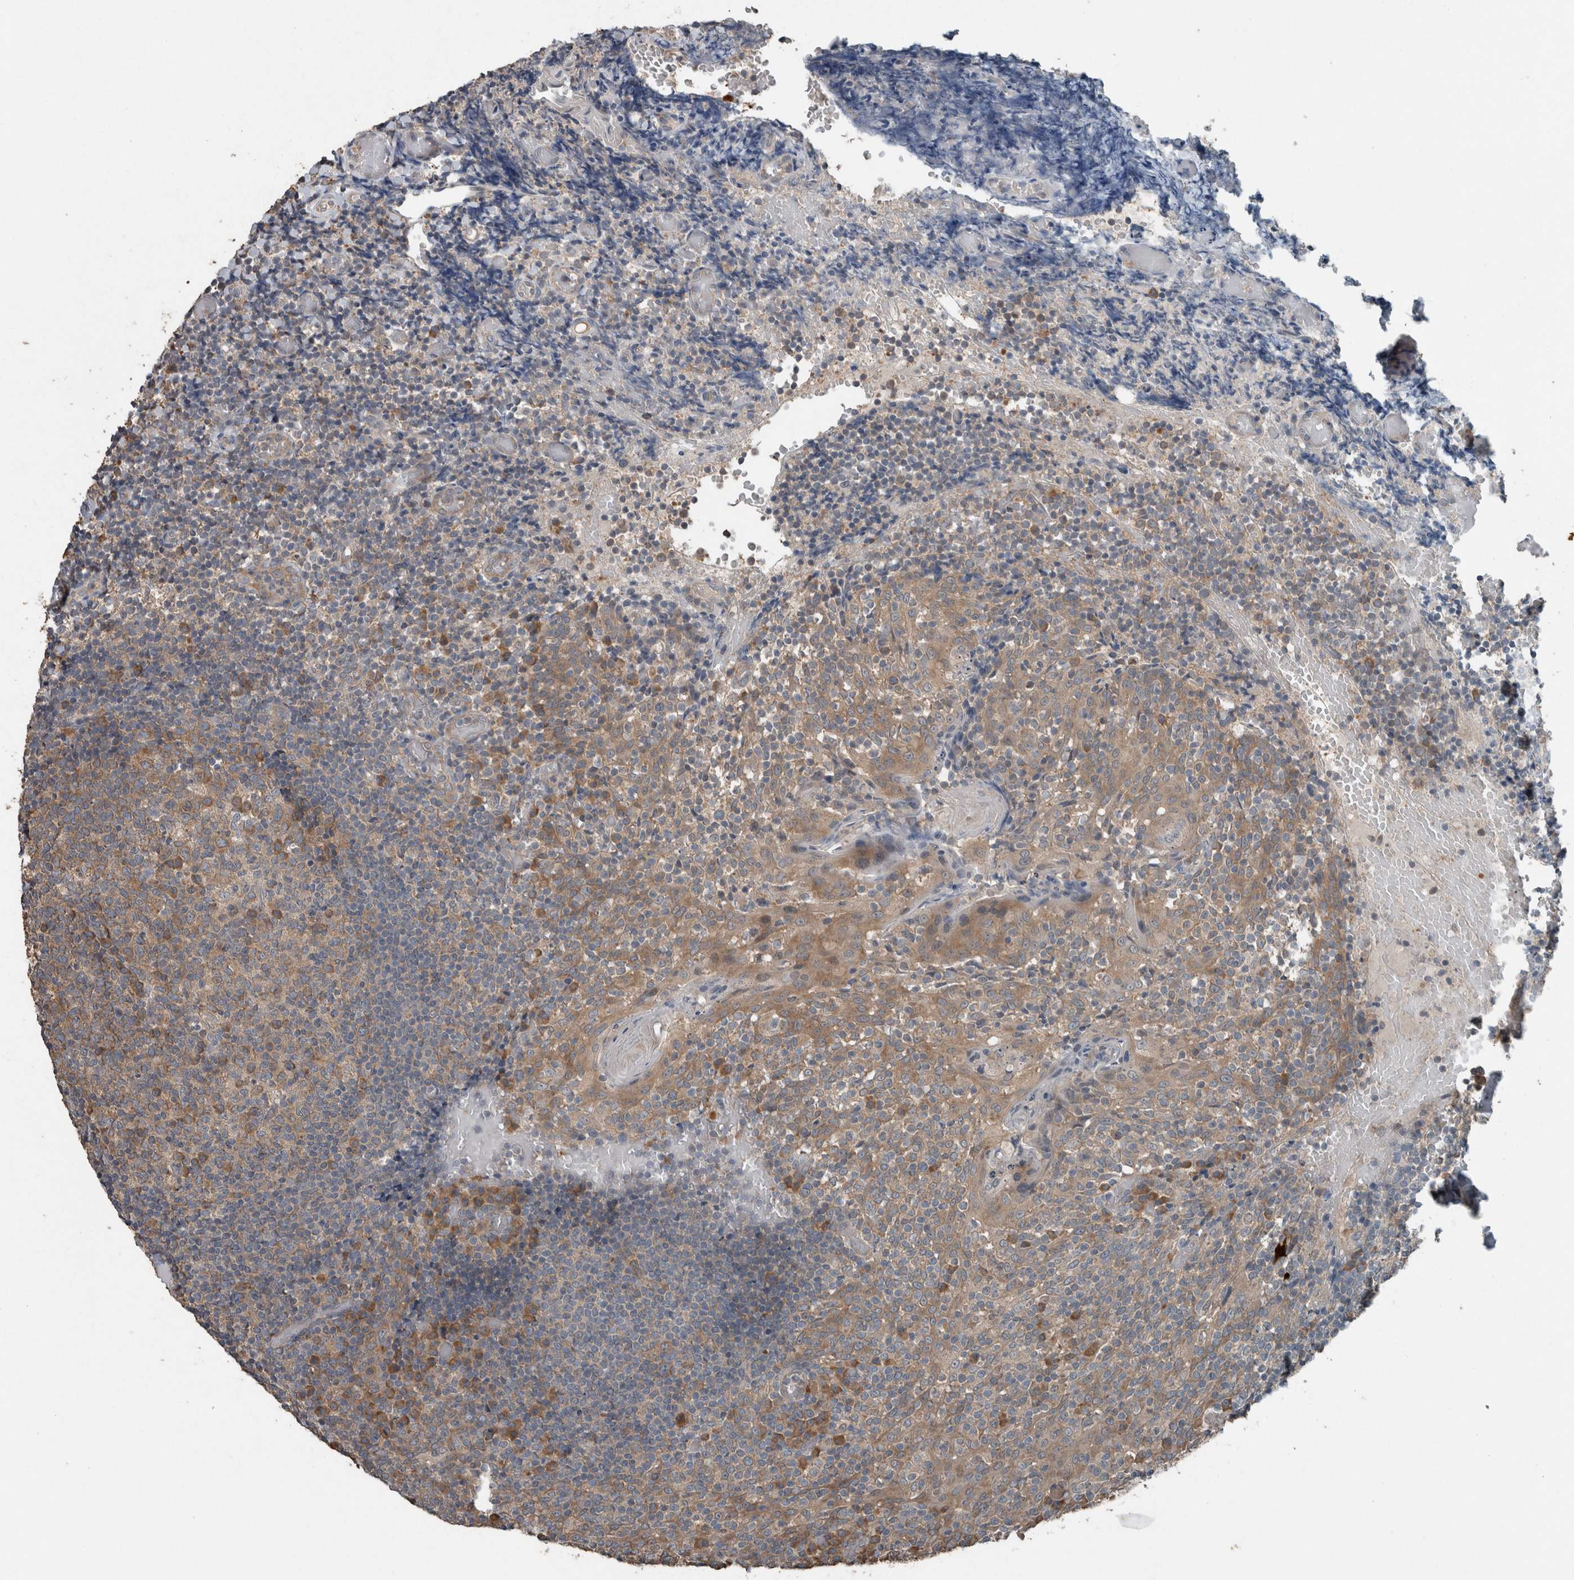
{"staining": {"intensity": "moderate", "quantity": ">75%", "location": "cytoplasmic/membranous"}, "tissue": "tonsil", "cell_type": "Germinal center cells", "image_type": "normal", "snomed": [{"axis": "morphology", "description": "Normal tissue, NOS"}, {"axis": "topography", "description": "Tonsil"}], "caption": "Protein positivity by immunohistochemistry demonstrates moderate cytoplasmic/membranous positivity in approximately >75% of germinal center cells in normal tonsil. (Brightfield microscopy of DAB IHC at high magnification).", "gene": "KNTC1", "patient": {"sex": "female", "age": 19}}